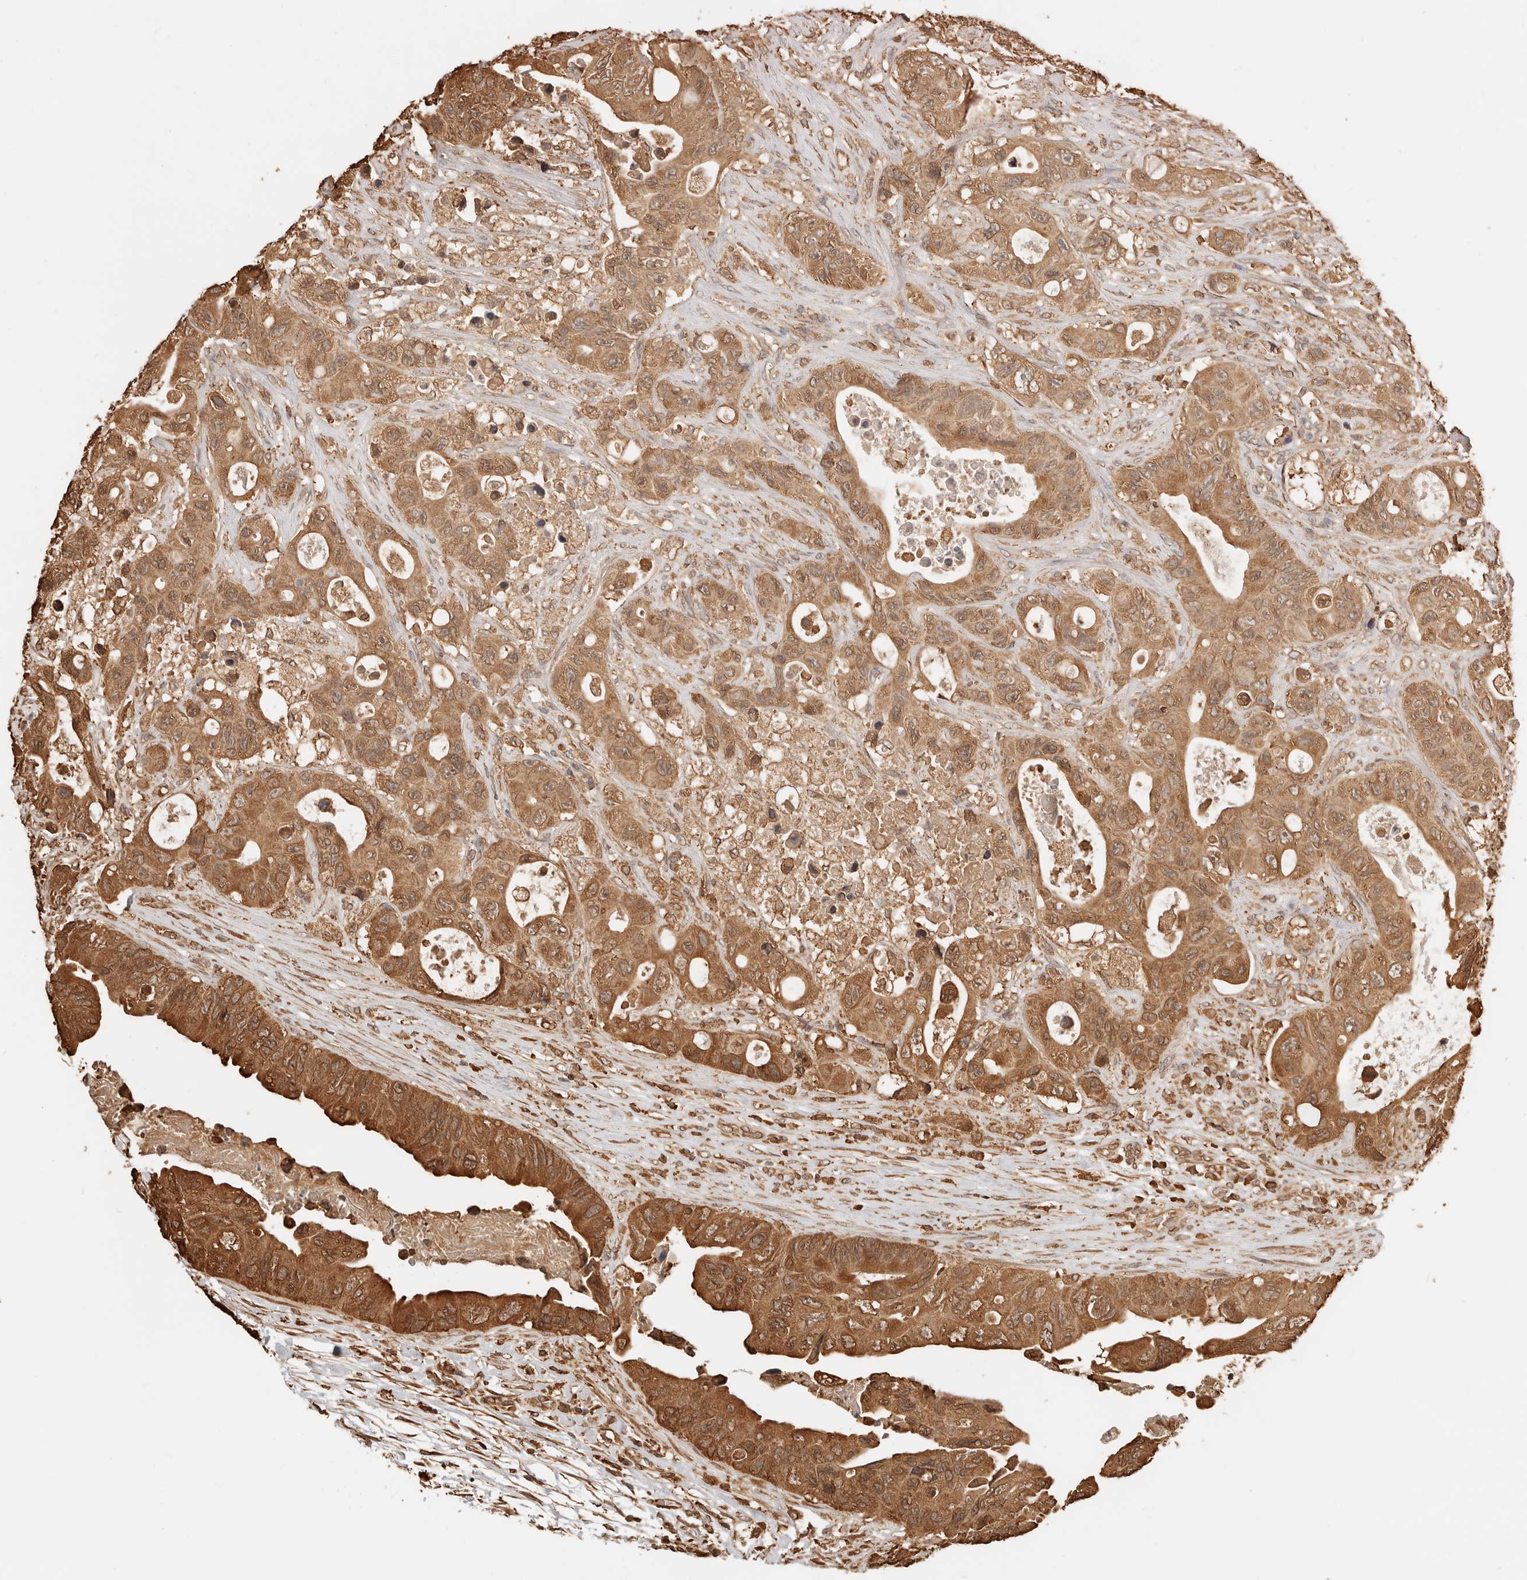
{"staining": {"intensity": "moderate", "quantity": ">75%", "location": "cytoplasmic/membranous,nuclear"}, "tissue": "colorectal cancer", "cell_type": "Tumor cells", "image_type": "cancer", "snomed": [{"axis": "morphology", "description": "Adenocarcinoma, NOS"}, {"axis": "topography", "description": "Colon"}], "caption": "Colorectal cancer (adenocarcinoma) was stained to show a protein in brown. There is medium levels of moderate cytoplasmic/membranous and nuclear positivity in approximately >75% of tumor cells. The staining is performed using DAB brown chromogen to label protein expression. The nuclei are counter-stained blue using hematoxylin.", "gene": "ARHGEF10L", "patient": {"sex": "female", "age": 46}}